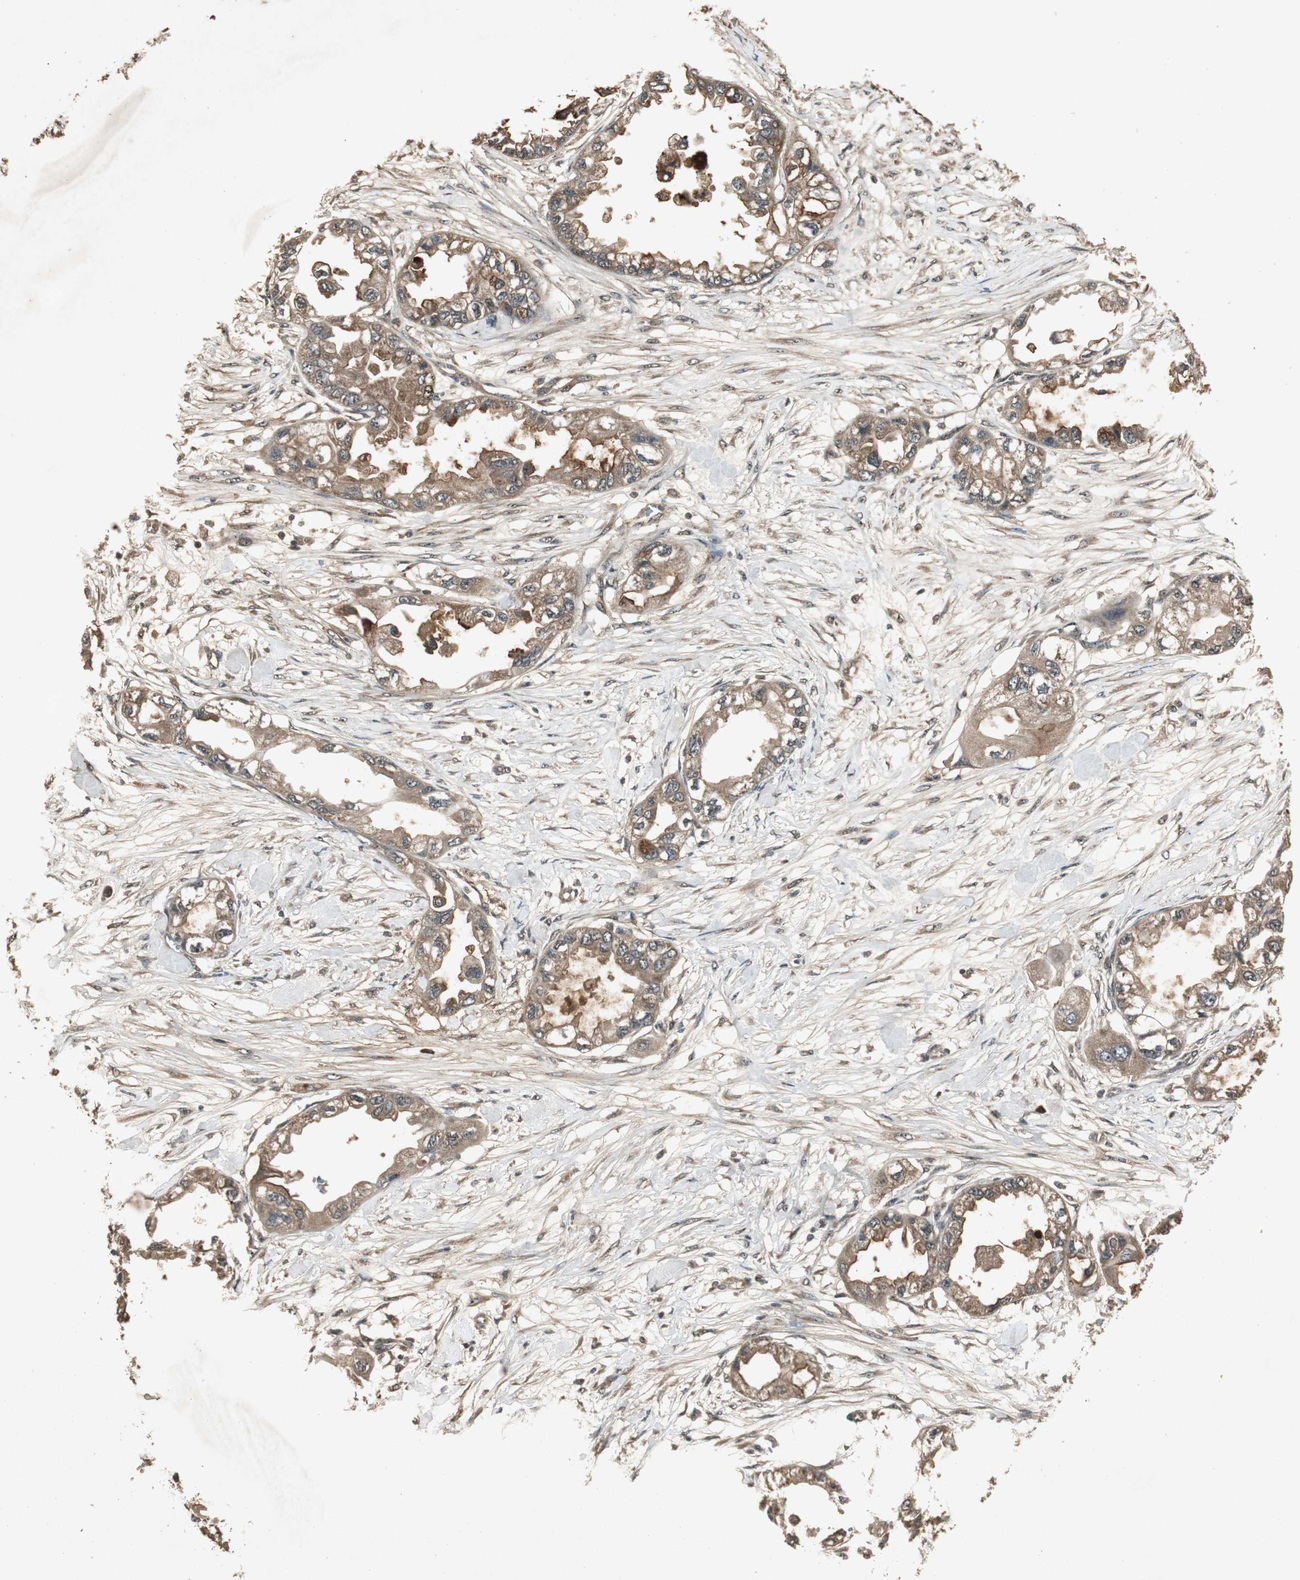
{"staining": {"intensity": "moderate", "quantity": ">75%", "location": "cytoplasmic/membranous"}, "tissue": "endometrial cancer", "cell_type": "Tumor cells", "image_type": "cancer", "snomed": [{"axis": "morphology", "description": "Adenocarcinoma, NOS"}, {"axis": "topography", "description": "Endometrium"}], "caption": "Moderate cytoplasmic/membranous protein expression is seen in approximately >75% of tumor cells in endometrial cancer.", "gene": "EMX1", "patient": {"sex": "female", "age": 67}}